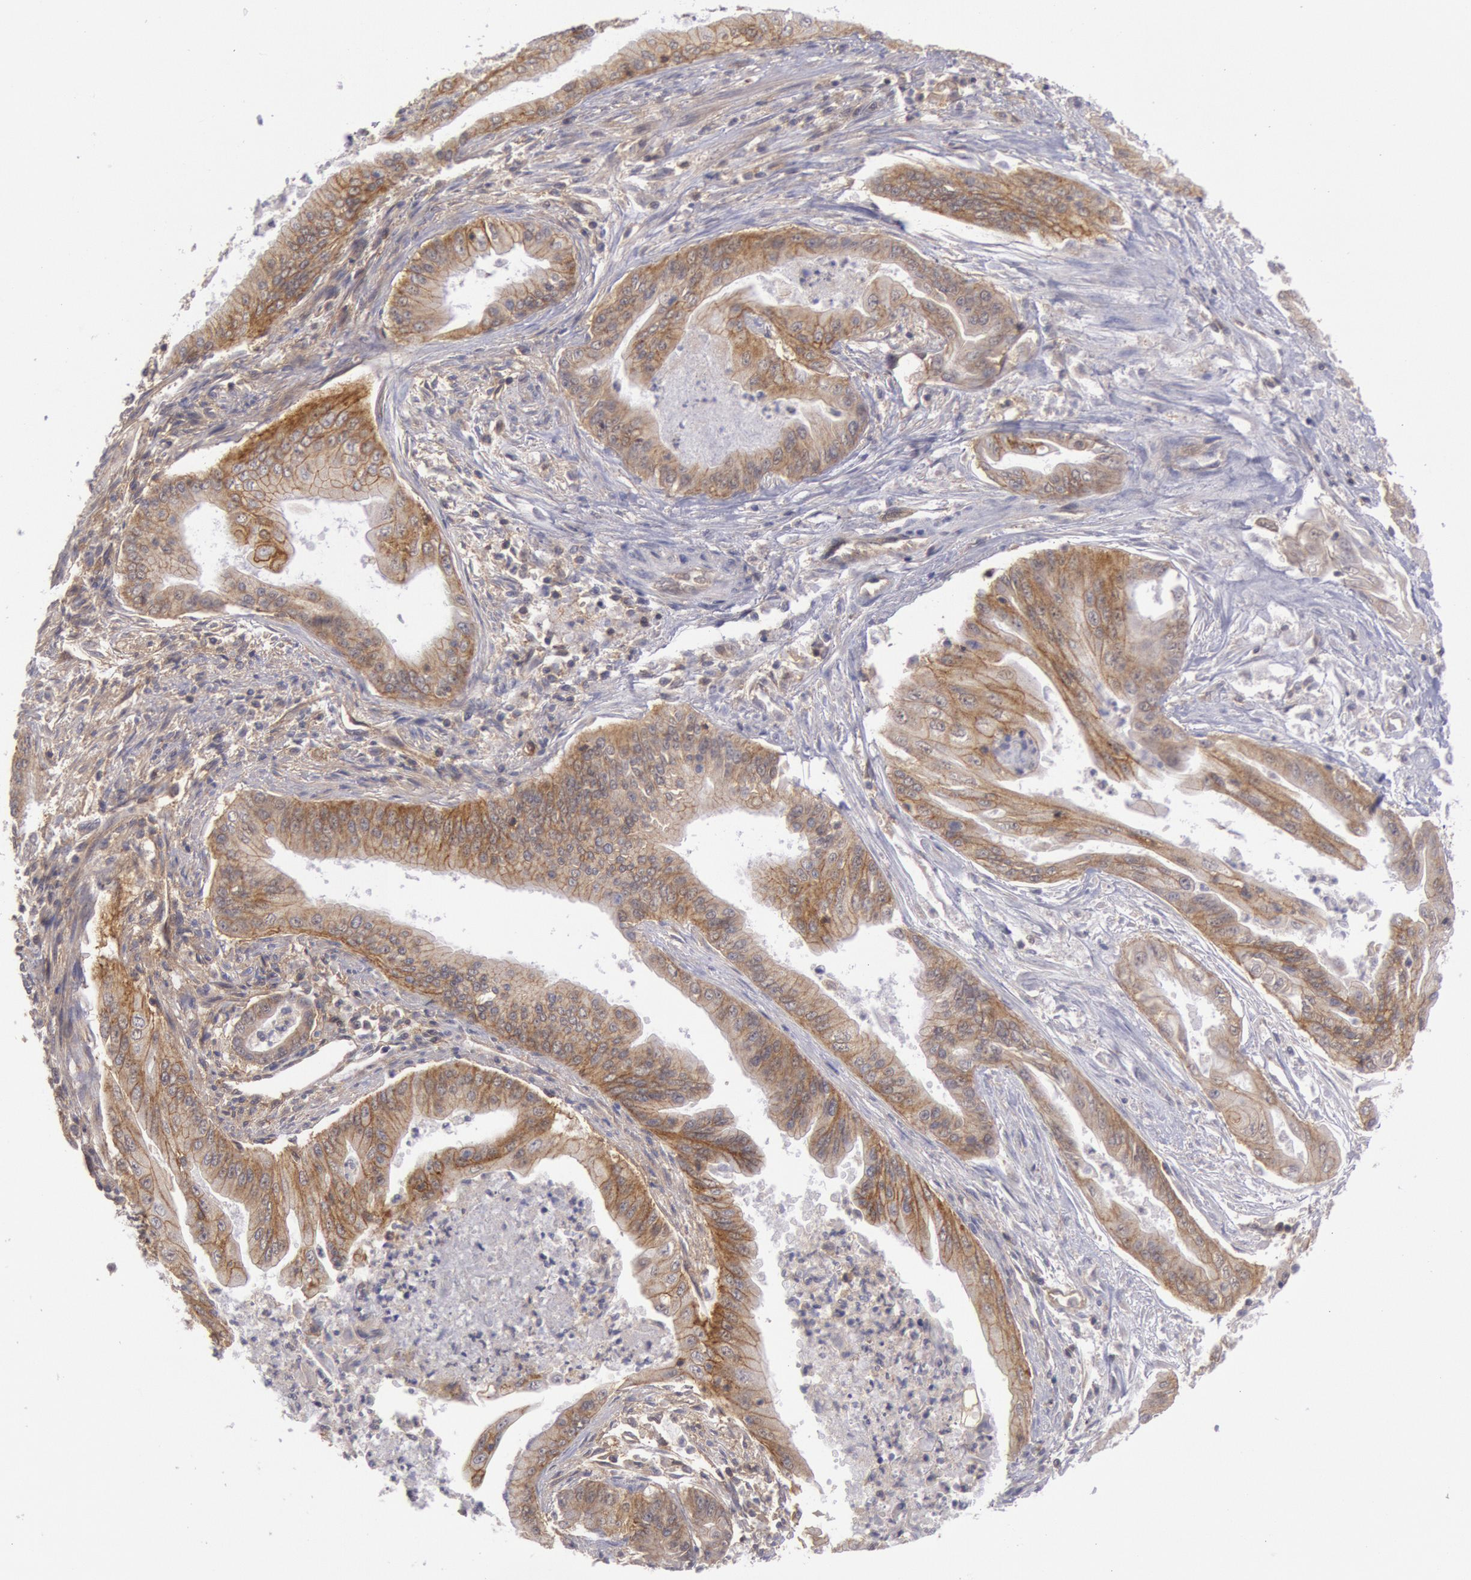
{"staining": {"intensity": "moderate", "quantity": ">75%", "location": "cytoplasmic/membranous"}, "tissue": "endometrial cancer", "cell_type": "Tumor cells", "image_type": "cancer", "snomed": [{"axis": "morphology", "description": "Adenocarcinoma, NOS"}, {"axis": "topography", "description": "Endometrium"}], "caption": "This micrograph shows immunohistochemistry (IHC) staining of endometrial cancer (adenocarcinoma), with medium moderate cytoplasmic/membranous positivity in approximately >75% of tumor cells.", "gene": "STX4", "patient": {"sex": "female", "age": 63}}